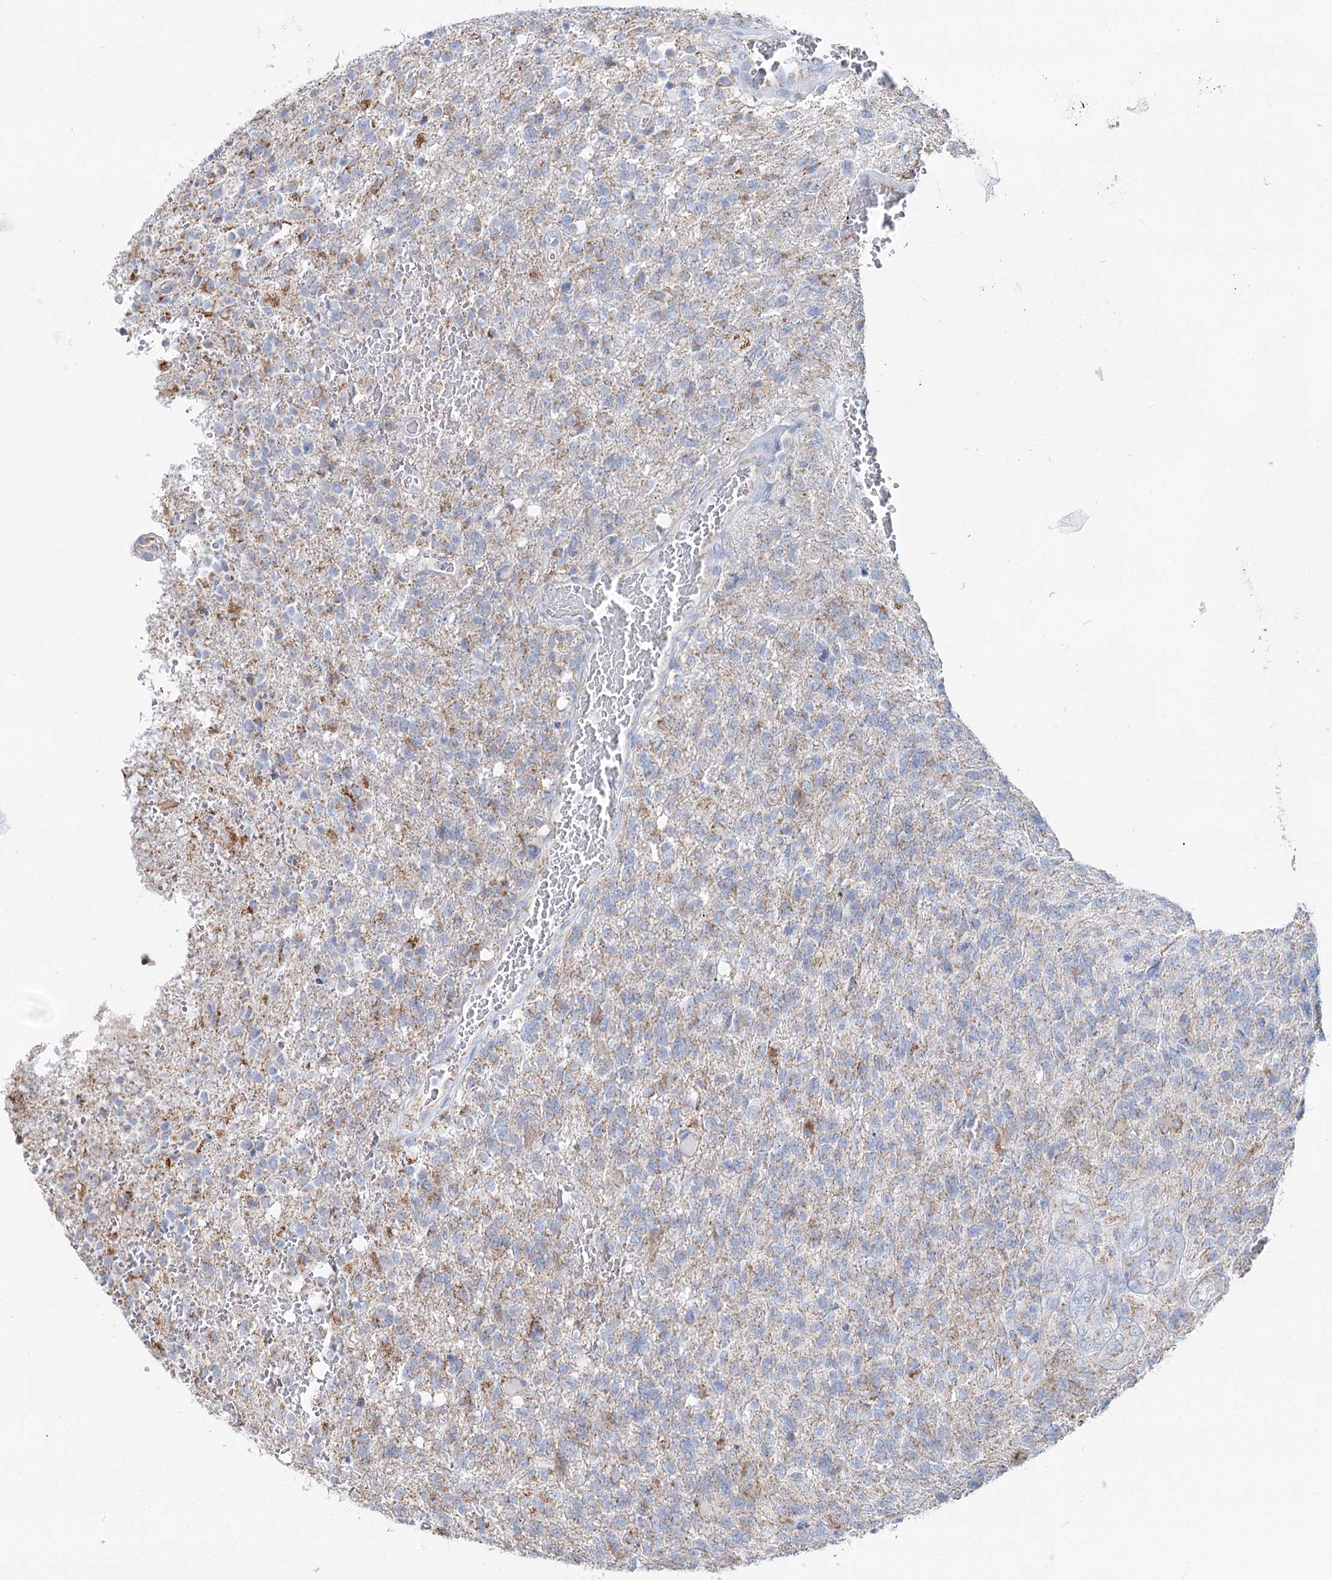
{"staining": {"intensity": "weak", "quantity": "<25%", "location": "cytoplasmic/membranous"}, "tissue": "glioma", "cell_type": "Tumor cells", "image_type": "cancer", "snomed": [{"axis": "morphology", "description": "Glioma, malignant, High grade"}, {"axis": "topography", "description": "Brain"}], "caption": "There is no significant positivity in tumor cells of malignant glioma (high-grade).", "gene": "MCCC2", "patient": {"sex": "male", "age": 56}}